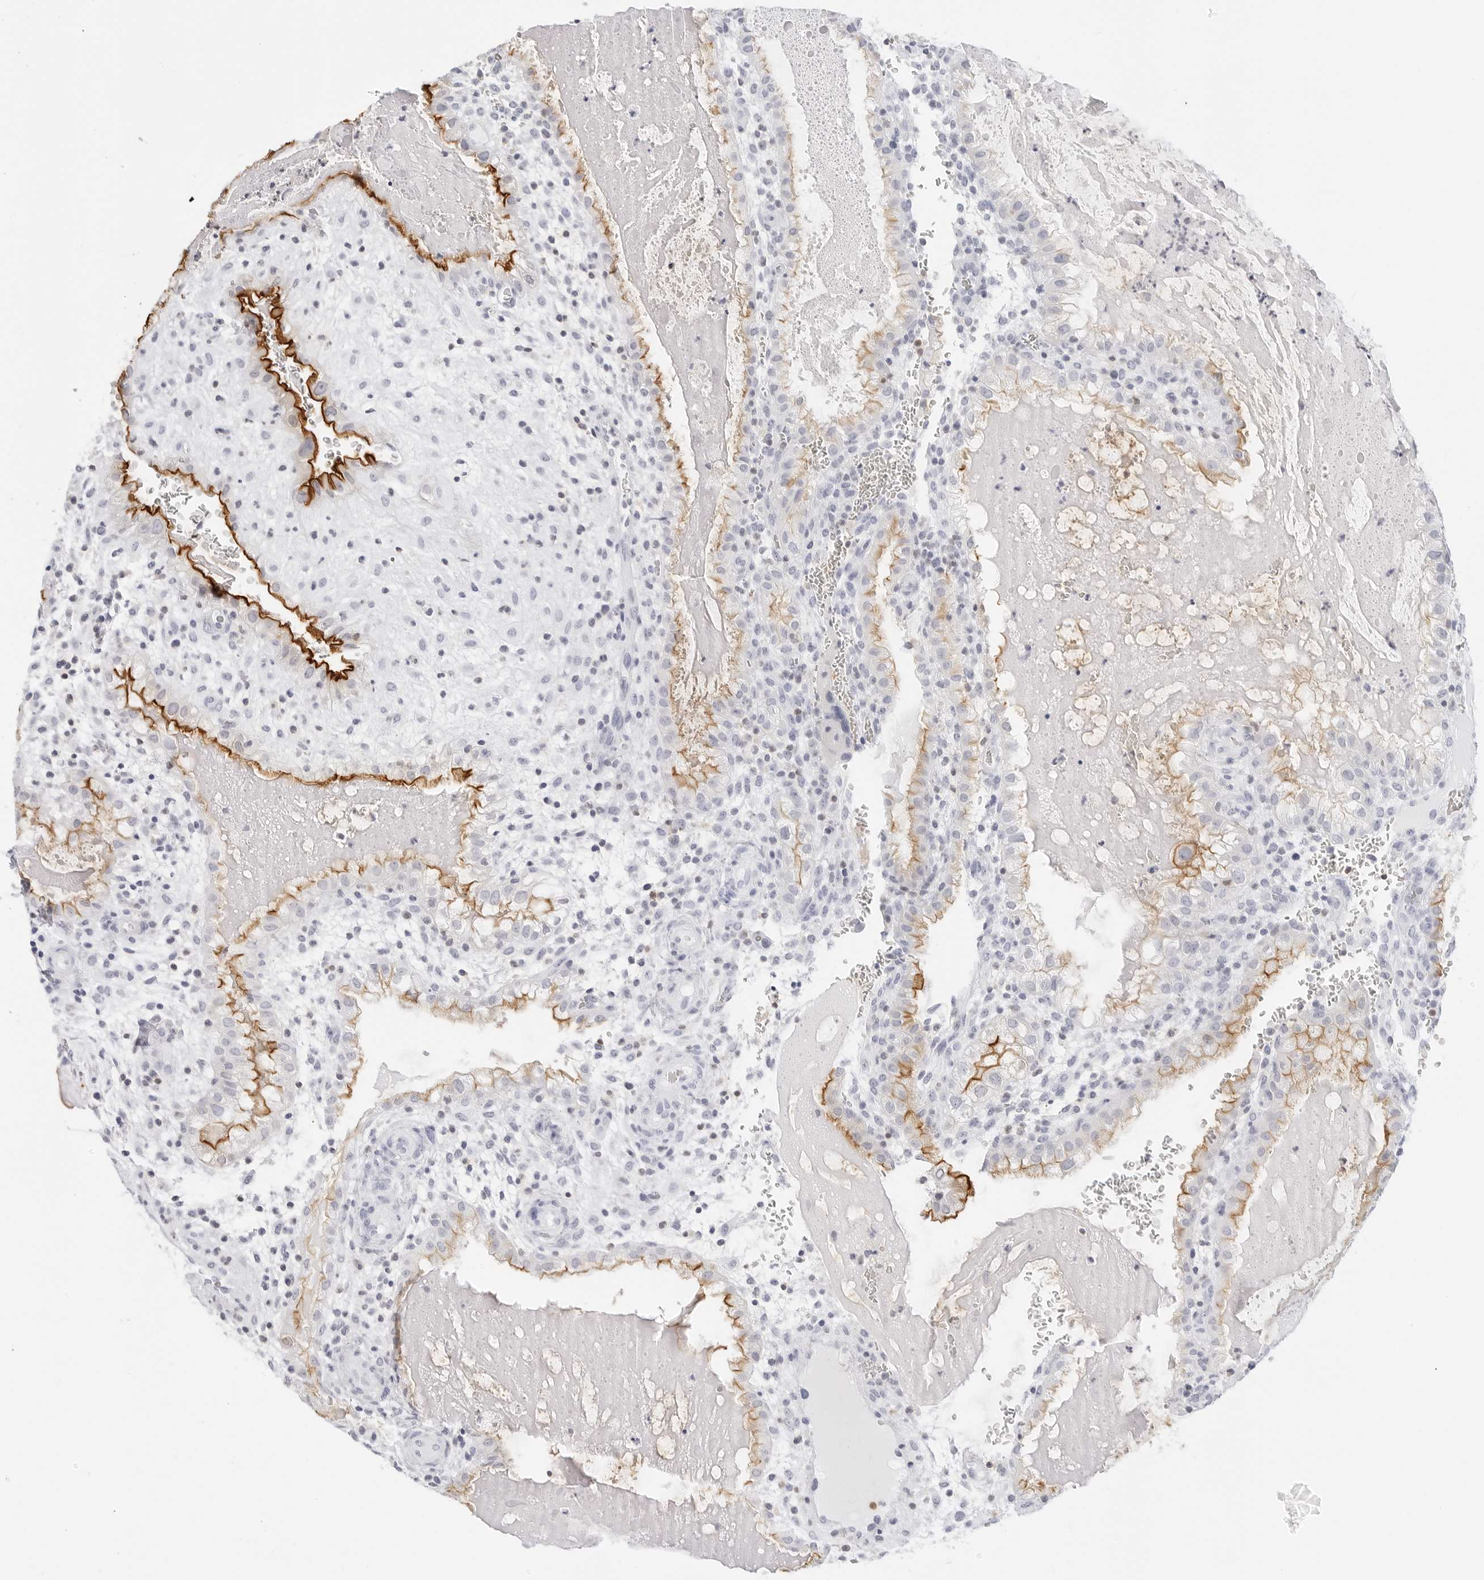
{"staining": {"intensity": "negative", "quantity": "none", "location": "none"}, "tissue": "placenta", "cell_type": "Decidual cells", "image_type": "normal", "snomed": [{"axis": "morphology", "description": "Normal tissue, NOS"}, {"axis": "topography", "description": "Placenta"}], "caption": "Image shows no significant protein expression in decidual cells of normal placenta.", "gene": "SLC9A3R1", "patient": {"sex": "female", "age": 35}}